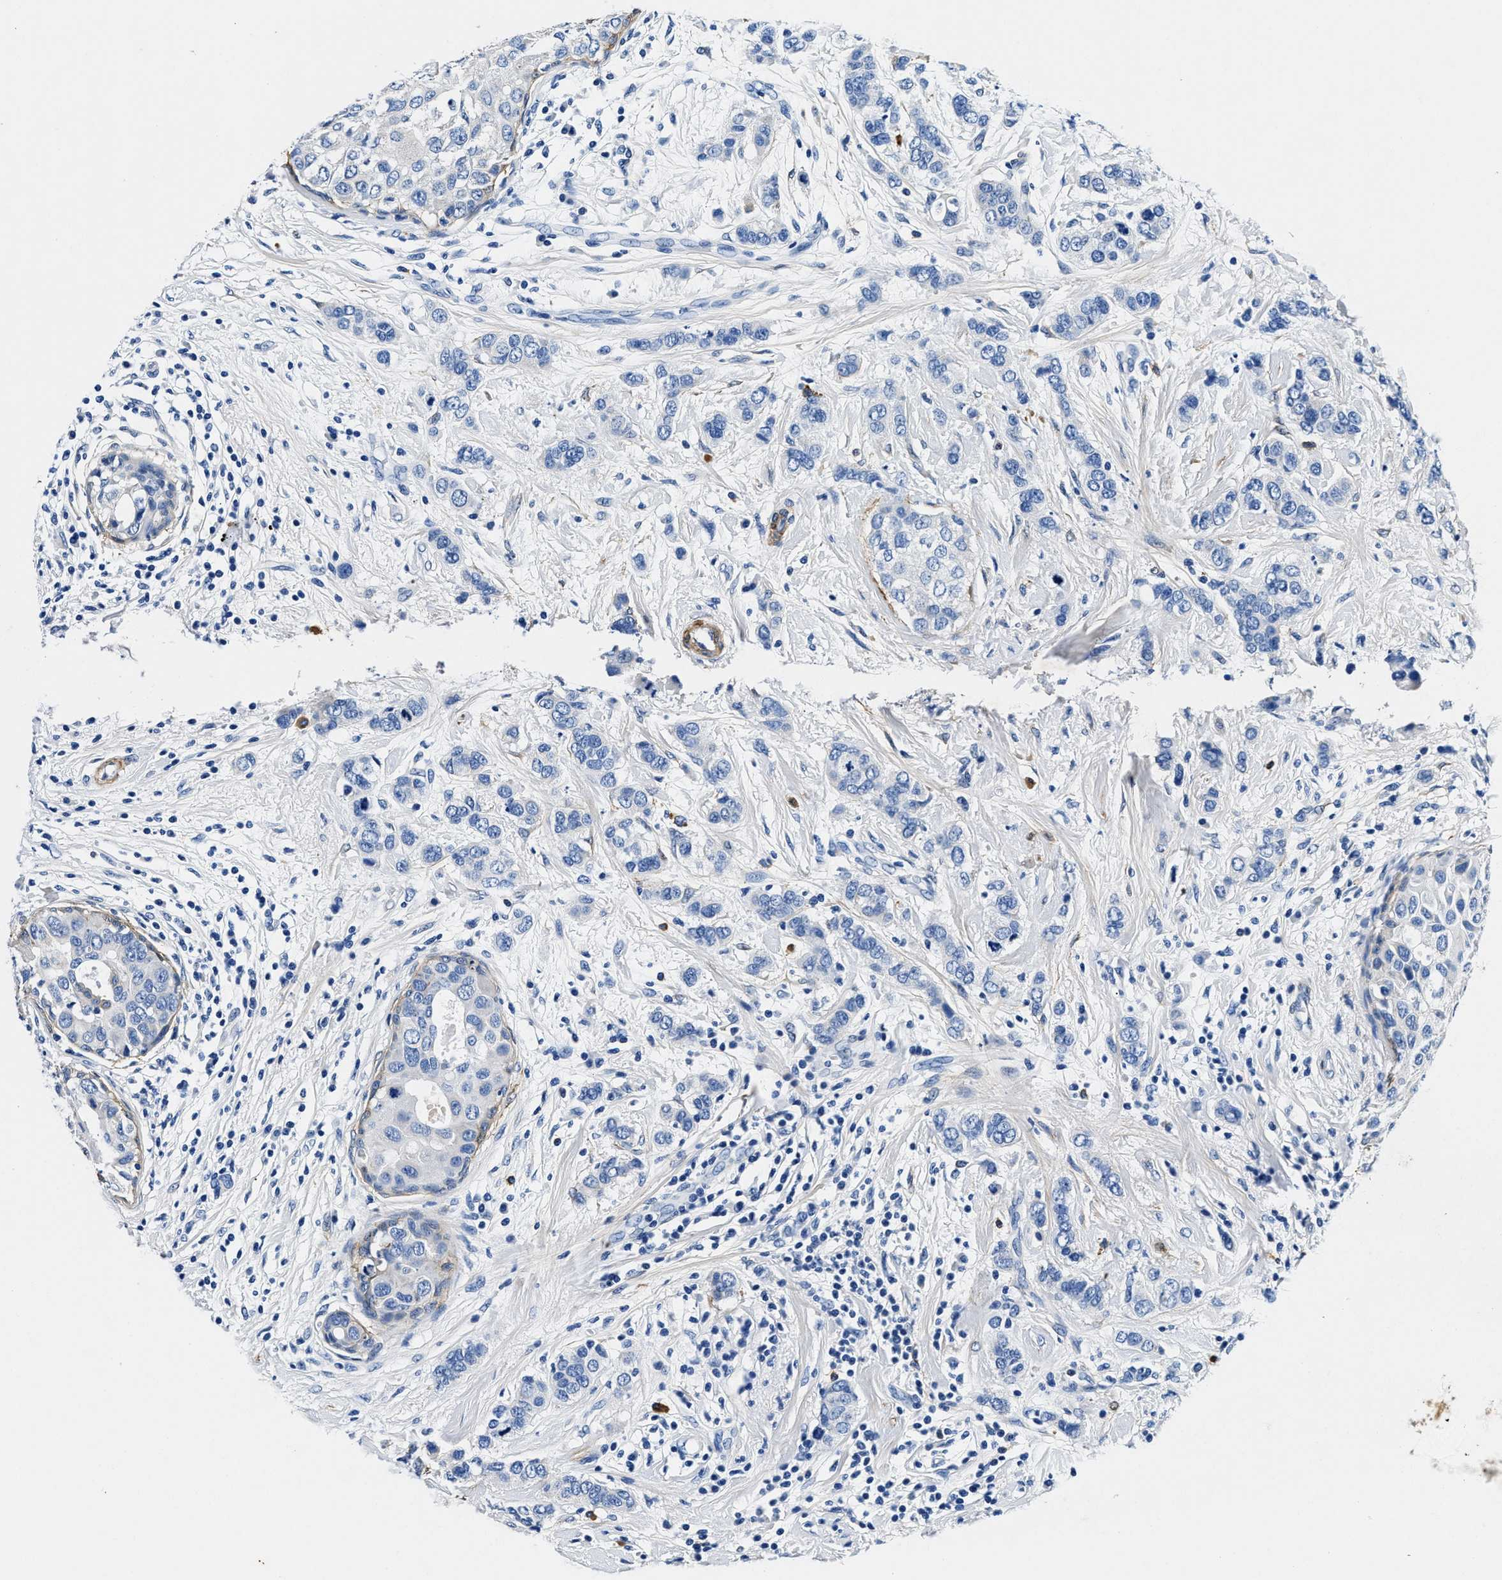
{"staining": {"intensity": "negative", "quantity": "none", "location": "none"}, "tissue": "breast cancer", "cell_type": "Tumor cells", "image_type": "cancer", "snomed": [{"axis": "morphology", "description": "Duct carcinoma"}, {"axis": "topography", "description": "Breast"}], "caption": "Histopathology image shows no significant protein expression in tumor cells of intraductal carcinoma (breast).", "gene": "TEX261", "patient": {"sex": "female", "age": 50}}